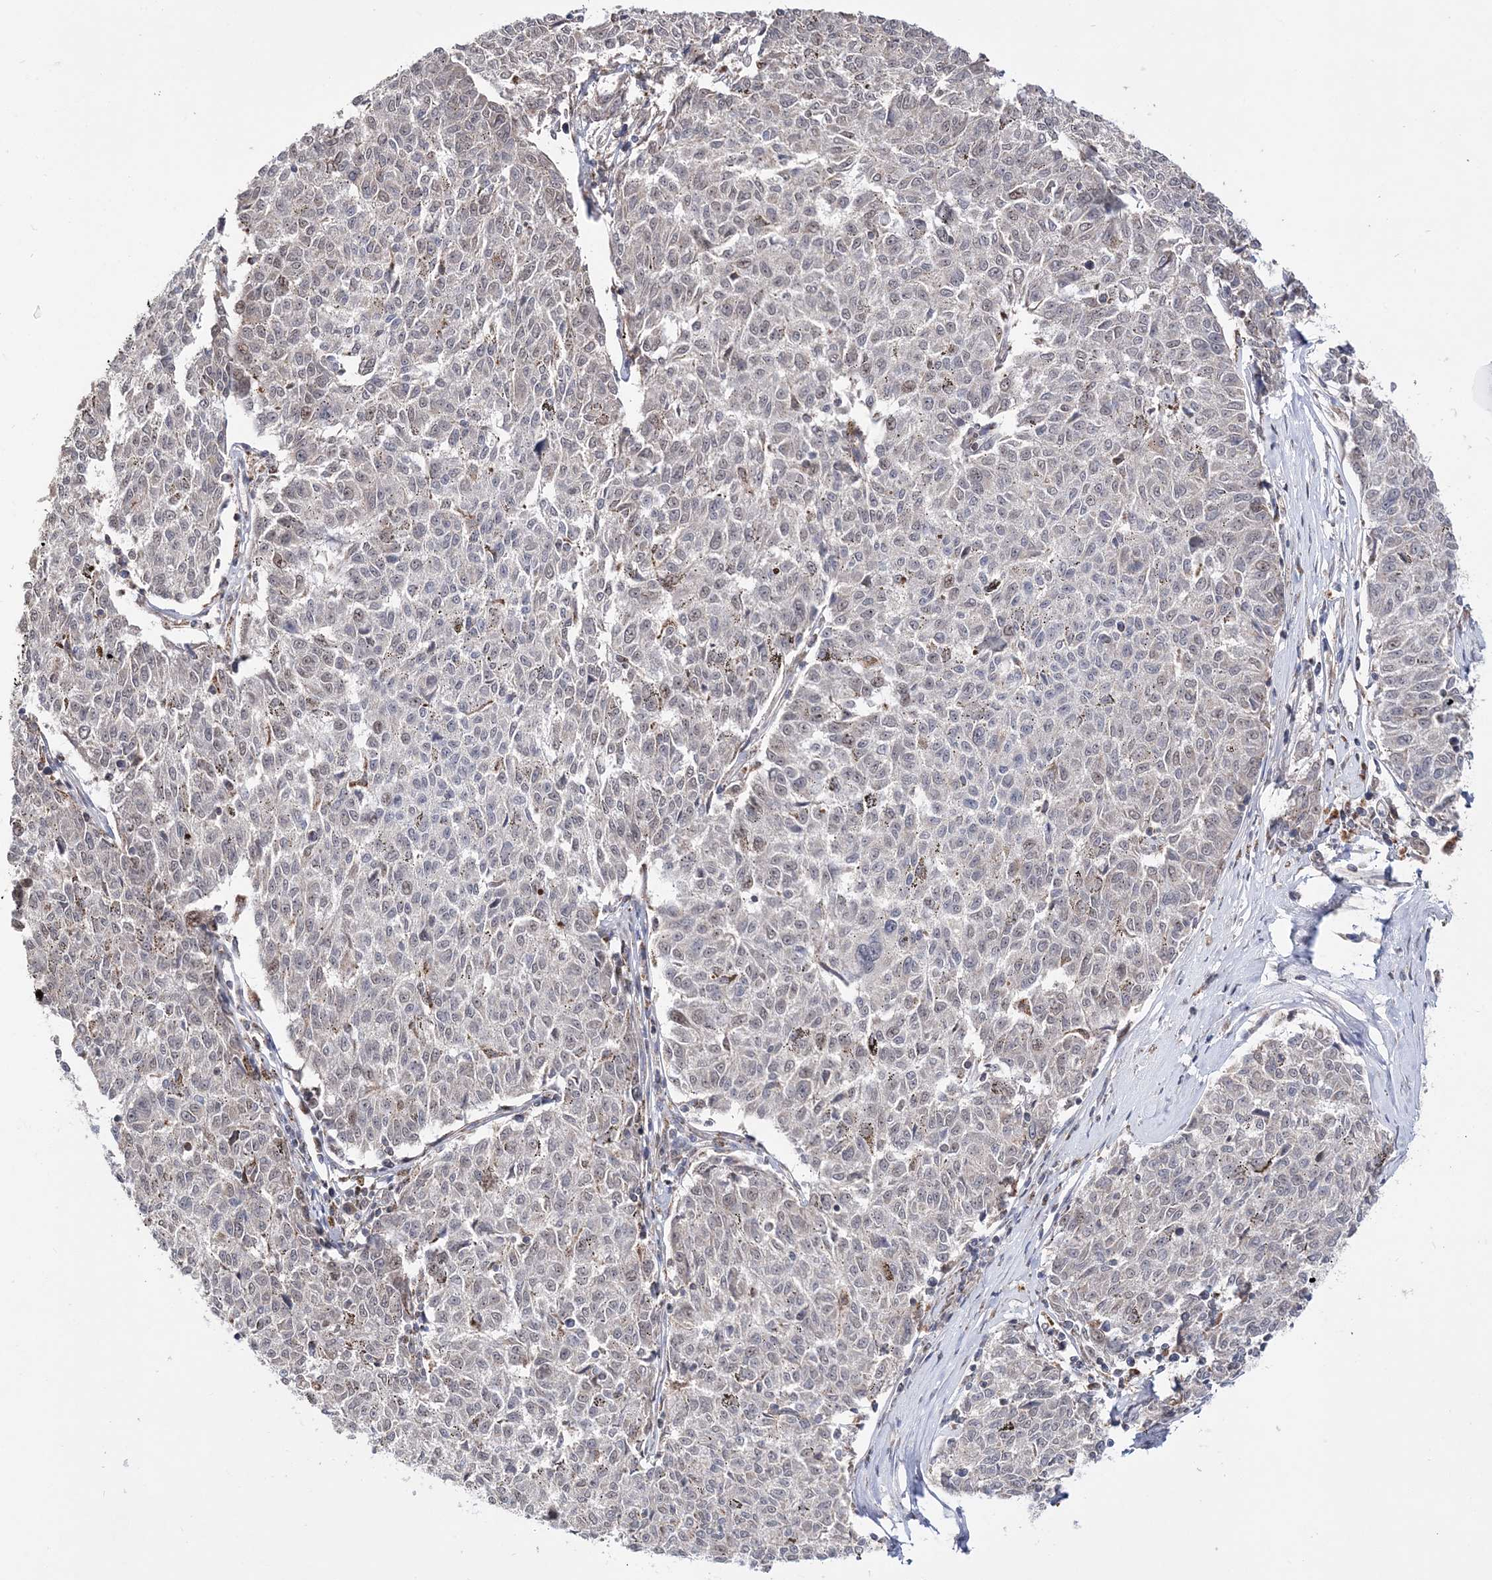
{"staining": {"intensity": "negative", "quantity": "none", "location": "none"}, "tissue": "melanoma", "cell_type": "Tumor cells", "image_type": "cancer", "snomed": [{"axis": "morphology", "description": "Malignant melanoma, NOS"}, {"axis": "topography", "description": "Skin"}], "caption": "Protein analysis of malignant melanoma exhibits no significant expression in tumor cells.", "gene": "DALRD3", "patient": {"sex": "female", "age": 72}}